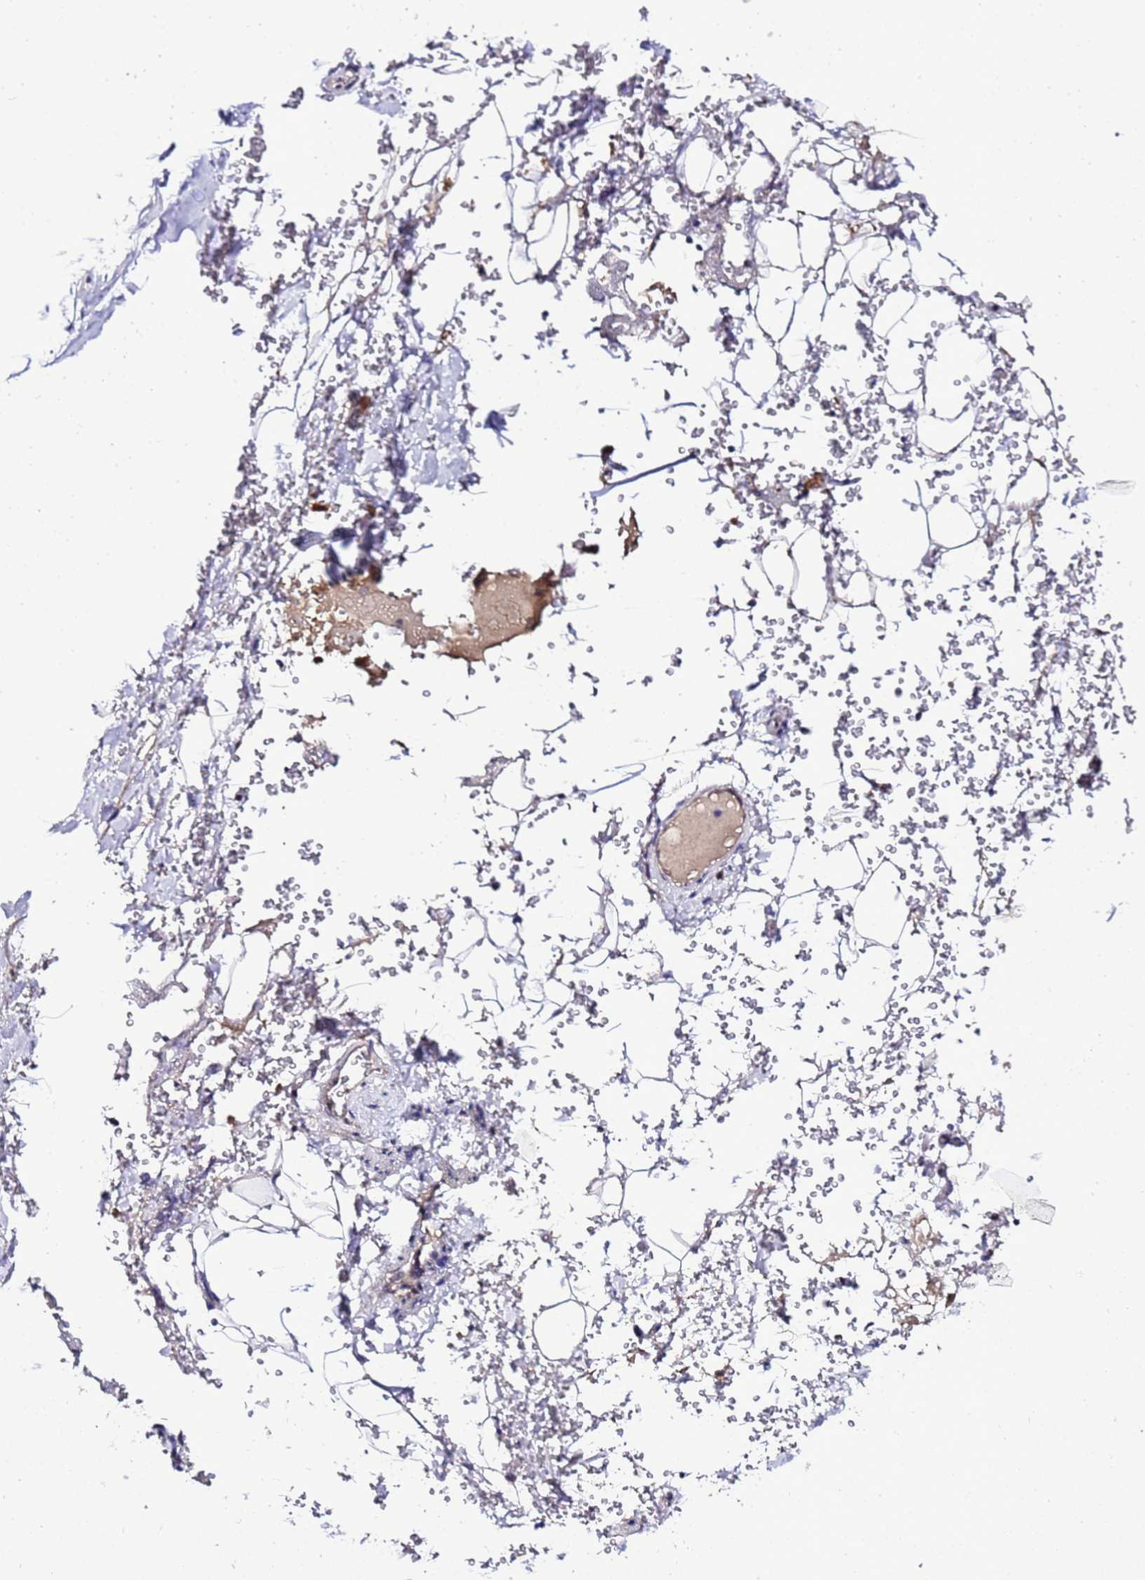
{"staining": {"intensity": "negative", "quantity": "none", "location": "none"}, "tissue": "adipose tissue", "cell_type": "Adipocytes", "image_type": "normal", "snomed": [{"axis": "morphology", "description": "Normal tissue, NOS"}, {"axis": "topography", "description": "Cartilage tissue"}], "caption": "The IHC image has no significant positivity in adipocytes of adipose tissue. (DAB IHC, high magnification).", "gene": "C19orf47", "patient": {"sex": "female", "age": 63}}